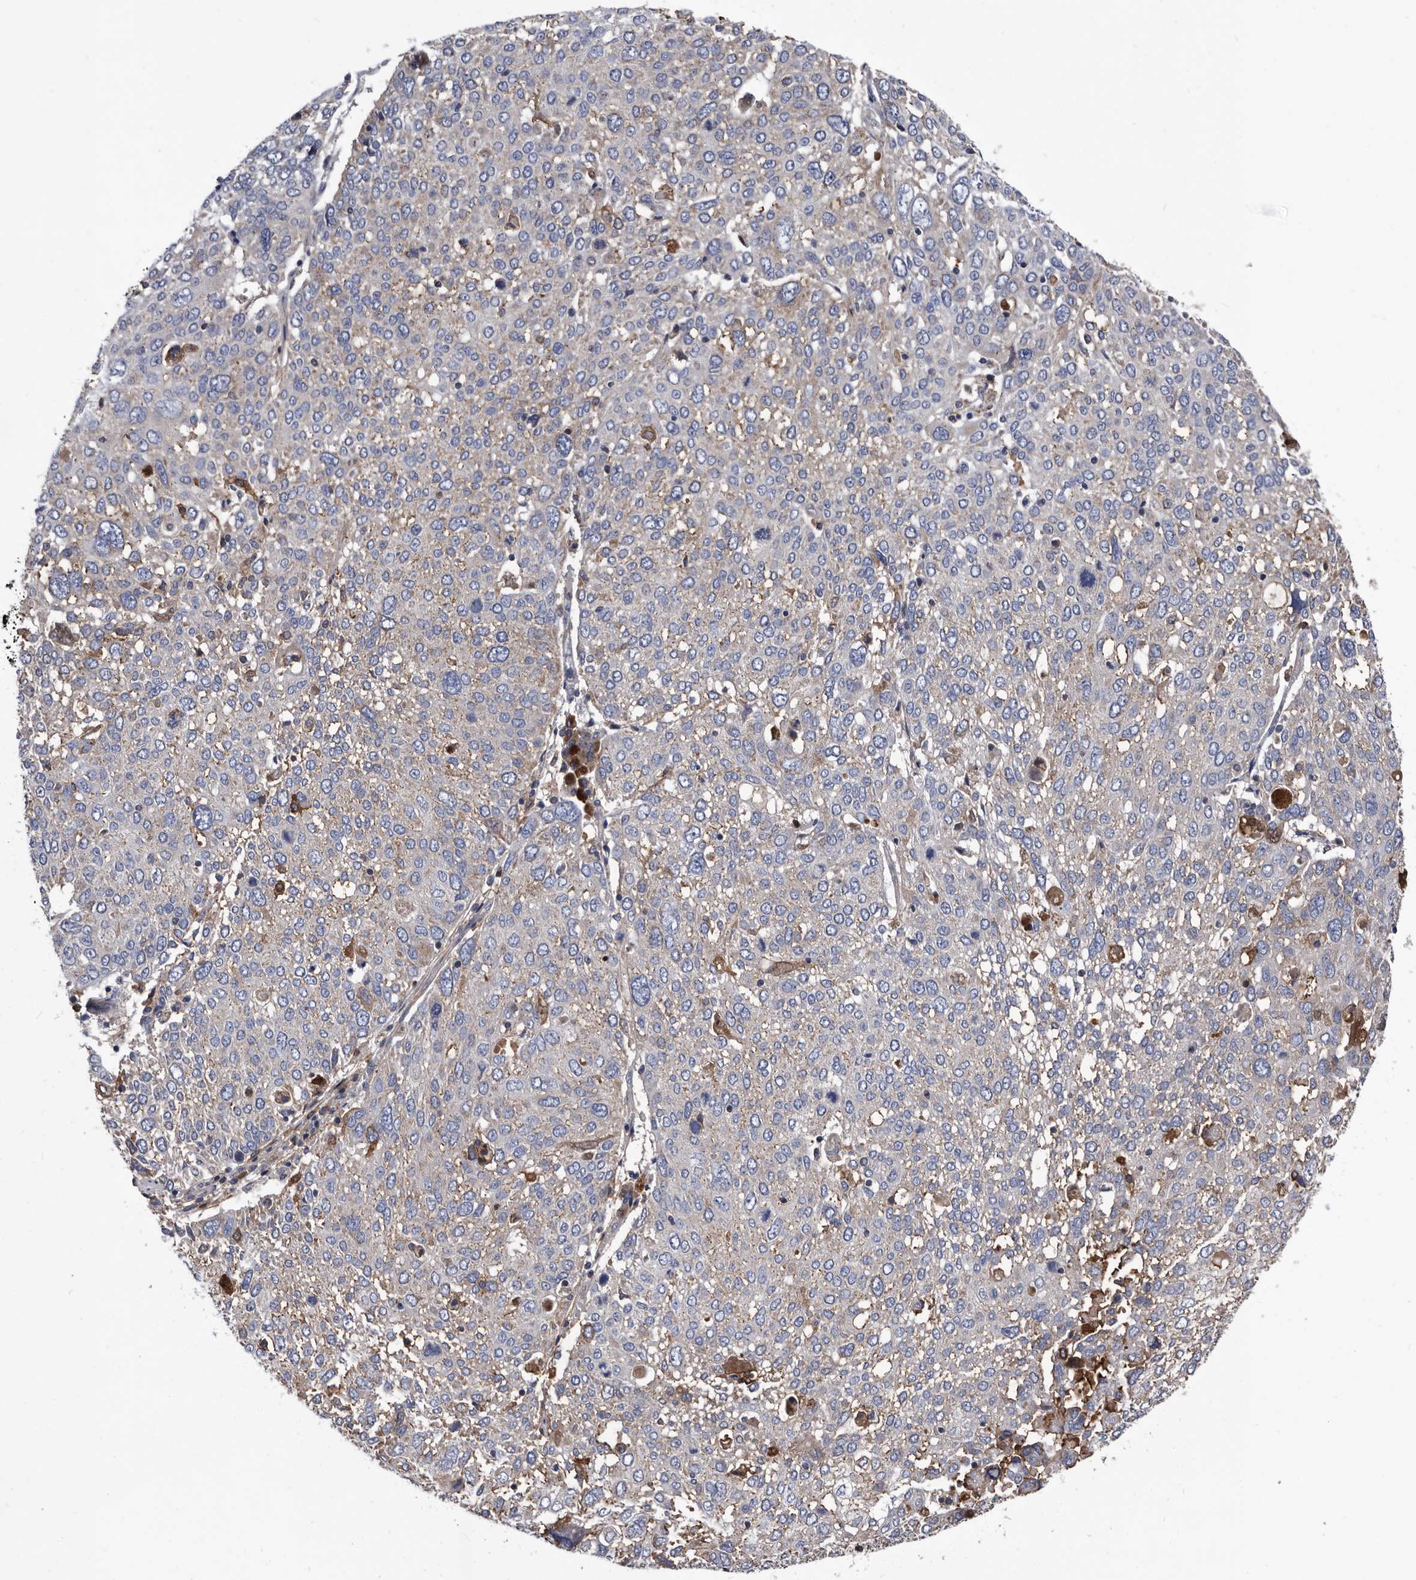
{"staining": {"intensity": "weak", "quantity": "<25%", "location": "cytoplasmic/membranous"}, "tissue": "lung cancer", "cell_type": "Tumor cells", "image_type": "cancer", "snomed": [{"axis": "morphology", "description": "Squamous cell carcinoma, NOS"}, {"axis": "topography", "description": "Lung"}], "caption": "Tumor cells are negative for protein expression in human lung cancer (squamous cell carcinoma).", "gene": "DTNBP1", "patient": {"sex": "male", "age": 65}}